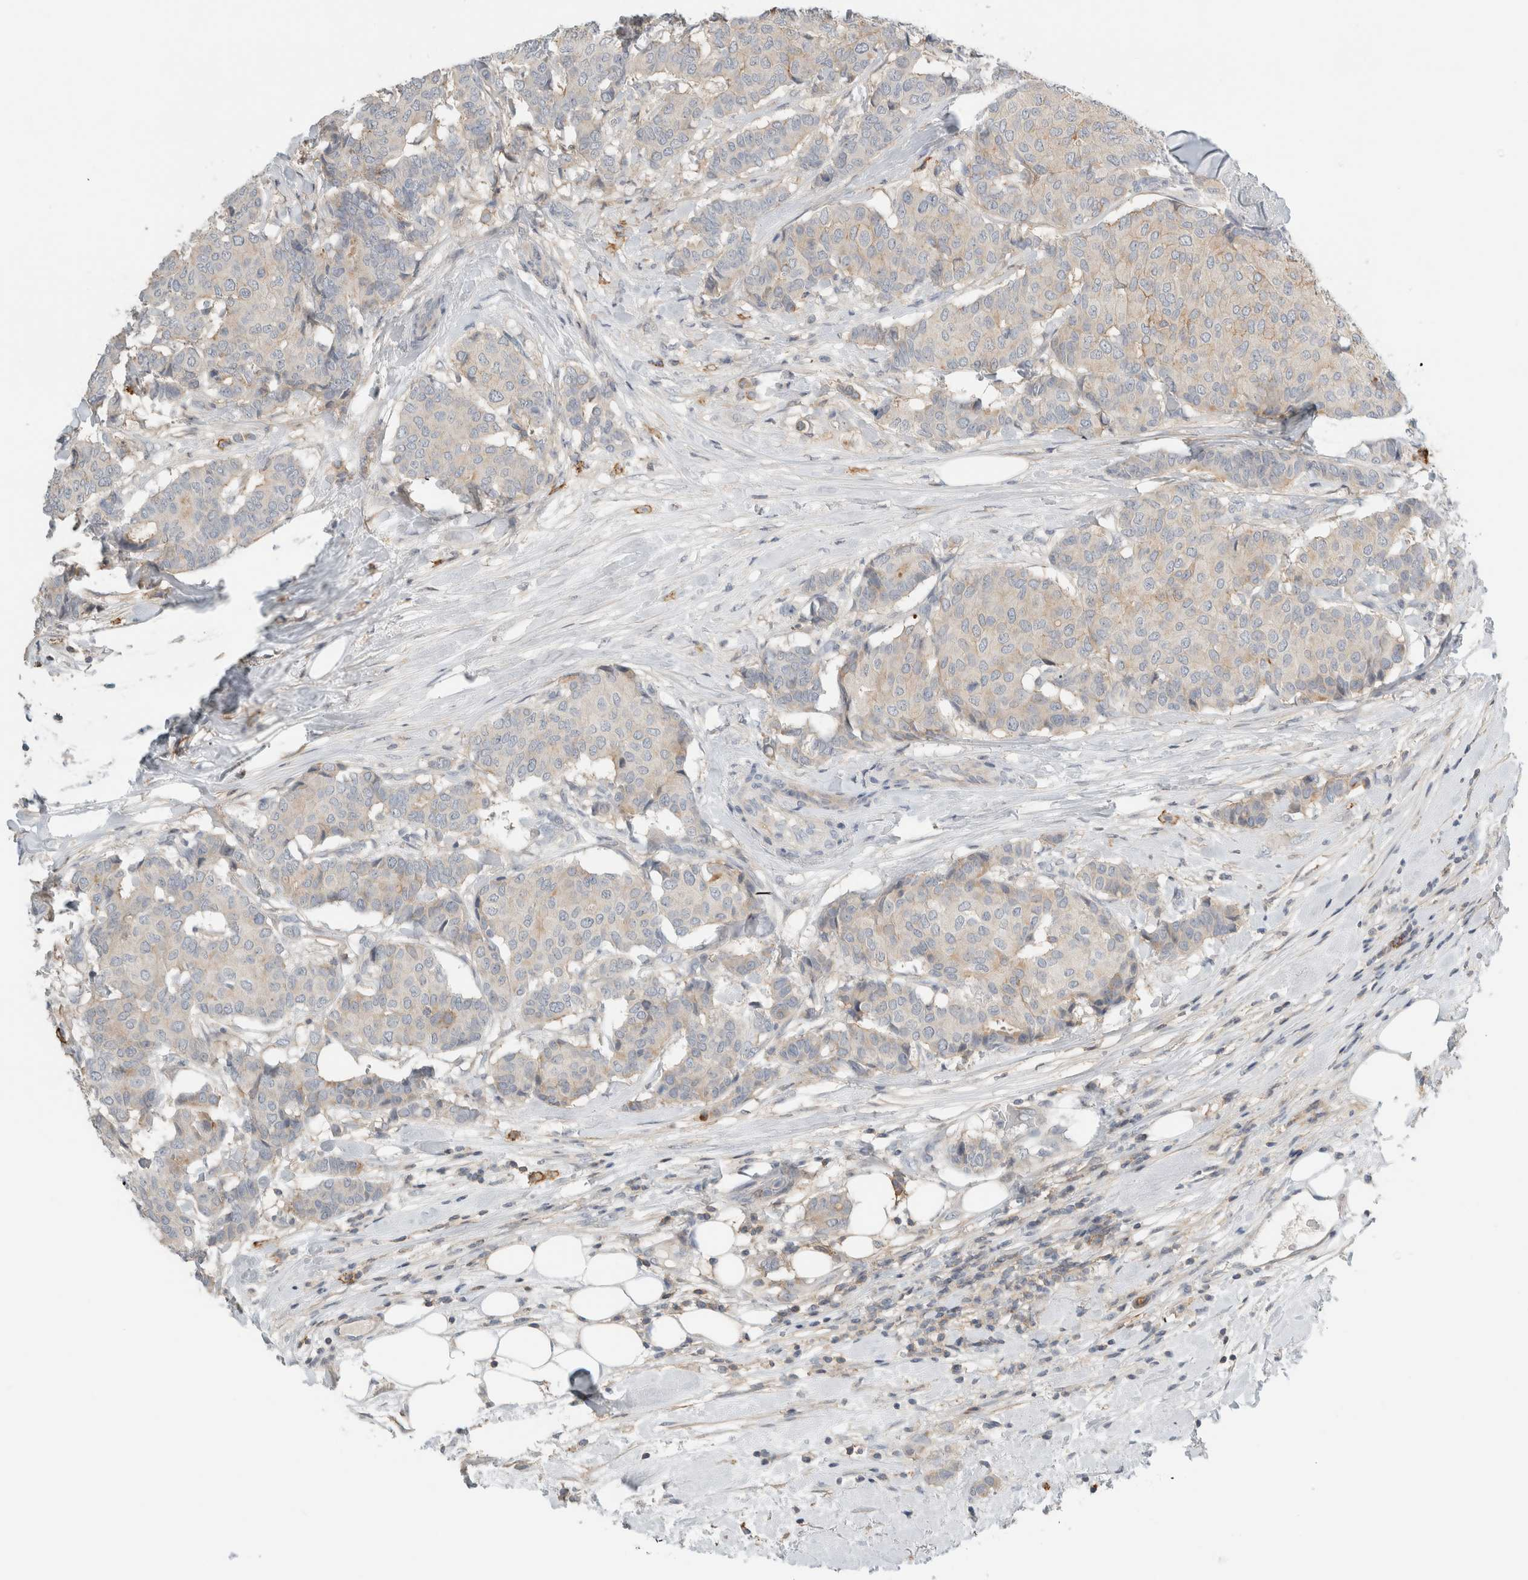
{"staining": {"intensity": "weak", "quantity": "<25%", "location": "cytoplasmic/membranous"}, "tissue": "breast cancer", "cell_type": "Tumor cells", "image_type": "cancer", "snomed": [{"axis": "morphology", "description": "Duct carcinoma"}, {"axis": "topography", "description": "Breast"}], "caption": "This is an immunohistochemistry photomicrograph of human breast cancer (invasive ductal carcinoma). There is no staining in tumor cells.", "gene": "ERCC6L2", "patient": {"sex": "female", "age": 75}}